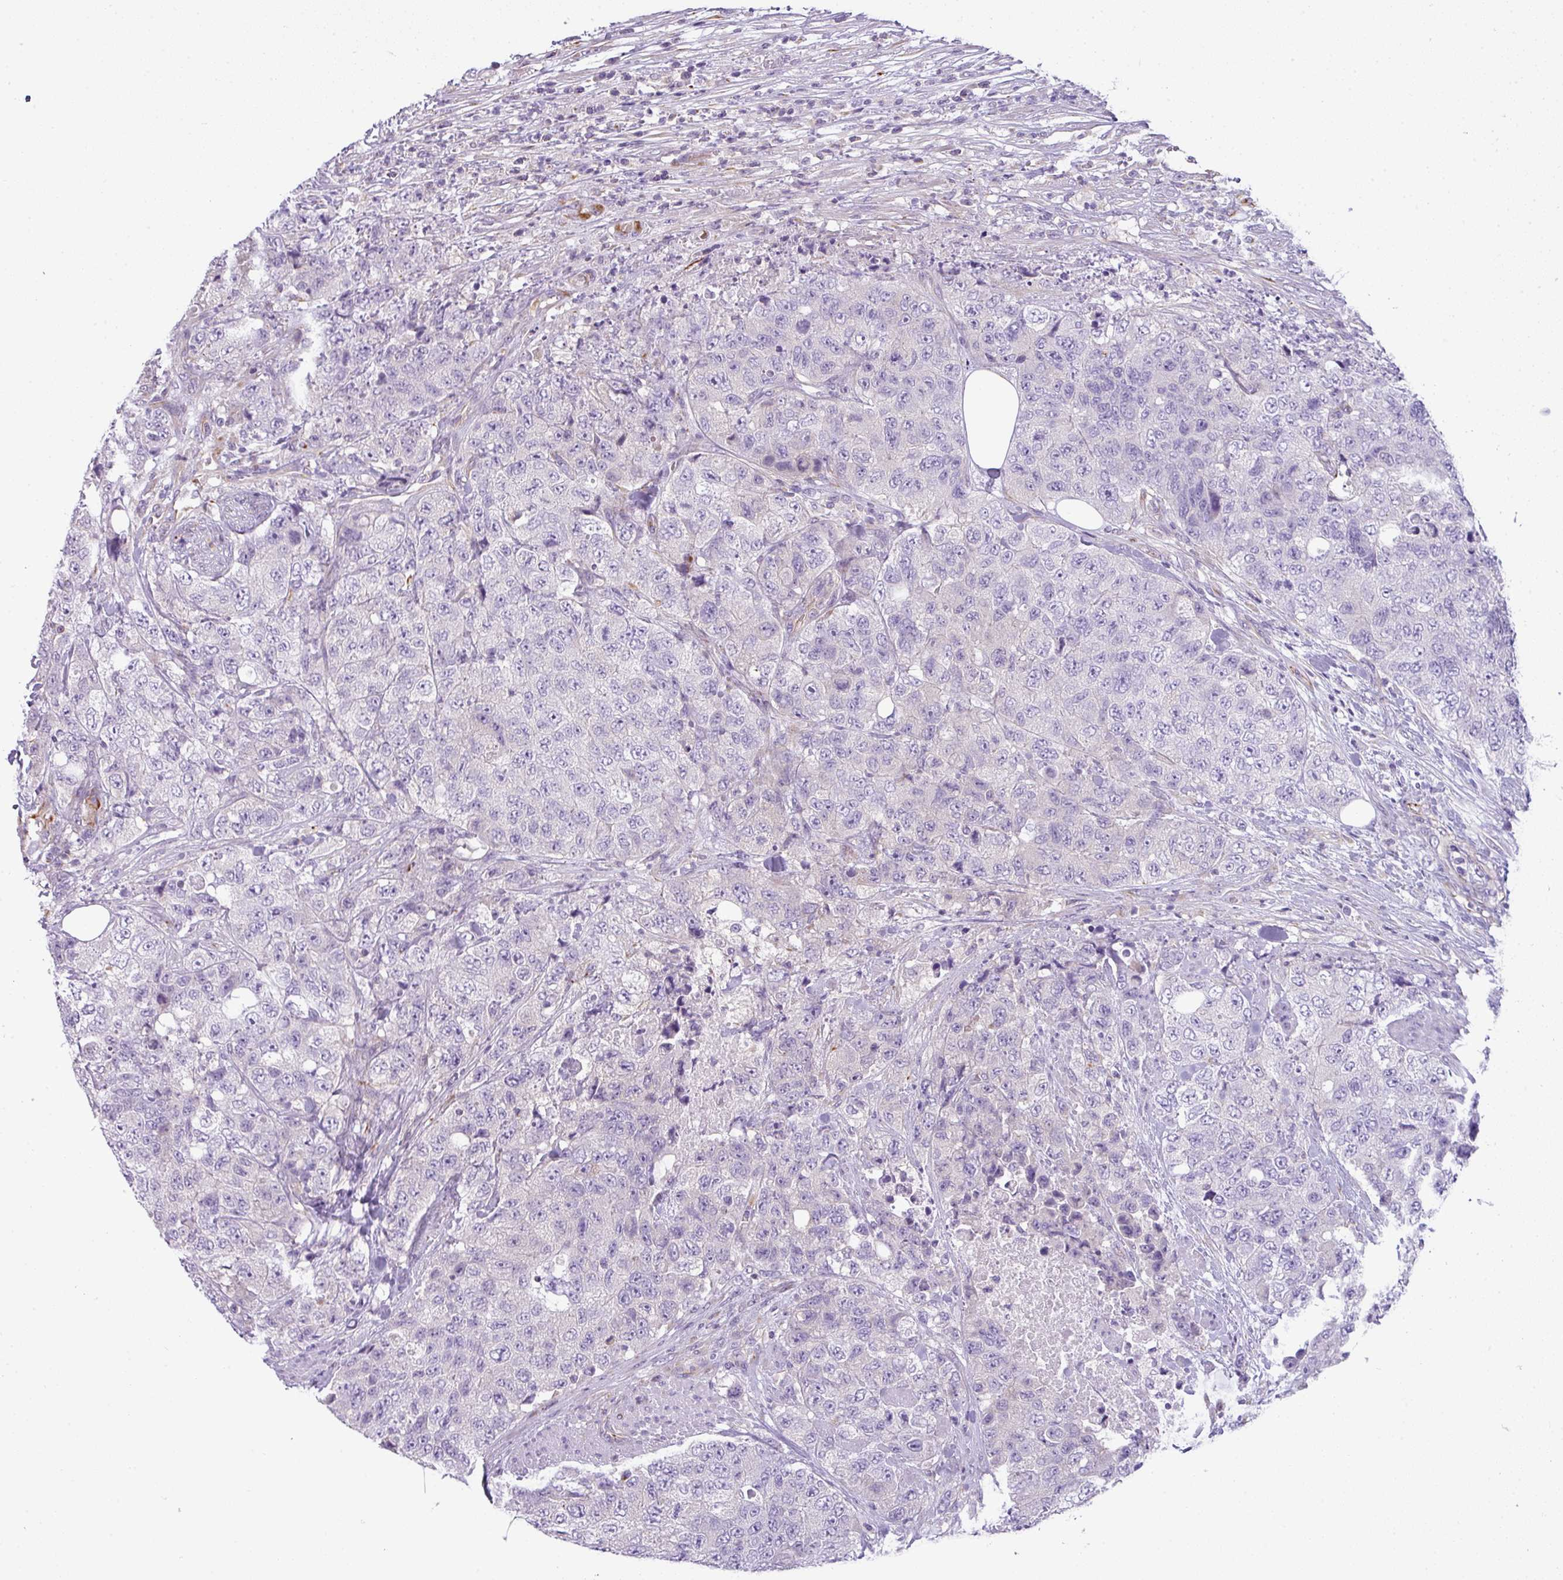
{"staining": {"intensity": "negative", "quantity": "none", "location": "none"}, "tissue": "urothelial cancer", "cell_type": "Tumor cells", "image_type": "cancer", "snomed": [{"axis": "morphology", "description": "Urothelial carcinoma, High grade"}, {"axis": "topography", "description": "Urinary bladder"}], "caption": "Urothelial cancer was stained to show a protein in brown. There is no significant positivity in tumor cells. The staining is performed using DAB (3,3'-diaminobenzidine) brown chromogen with nuclei counter-stained in using hematoxylin.", "gene": "ENSG00000273748", "patient": {"sex": "female", "age": 78}}